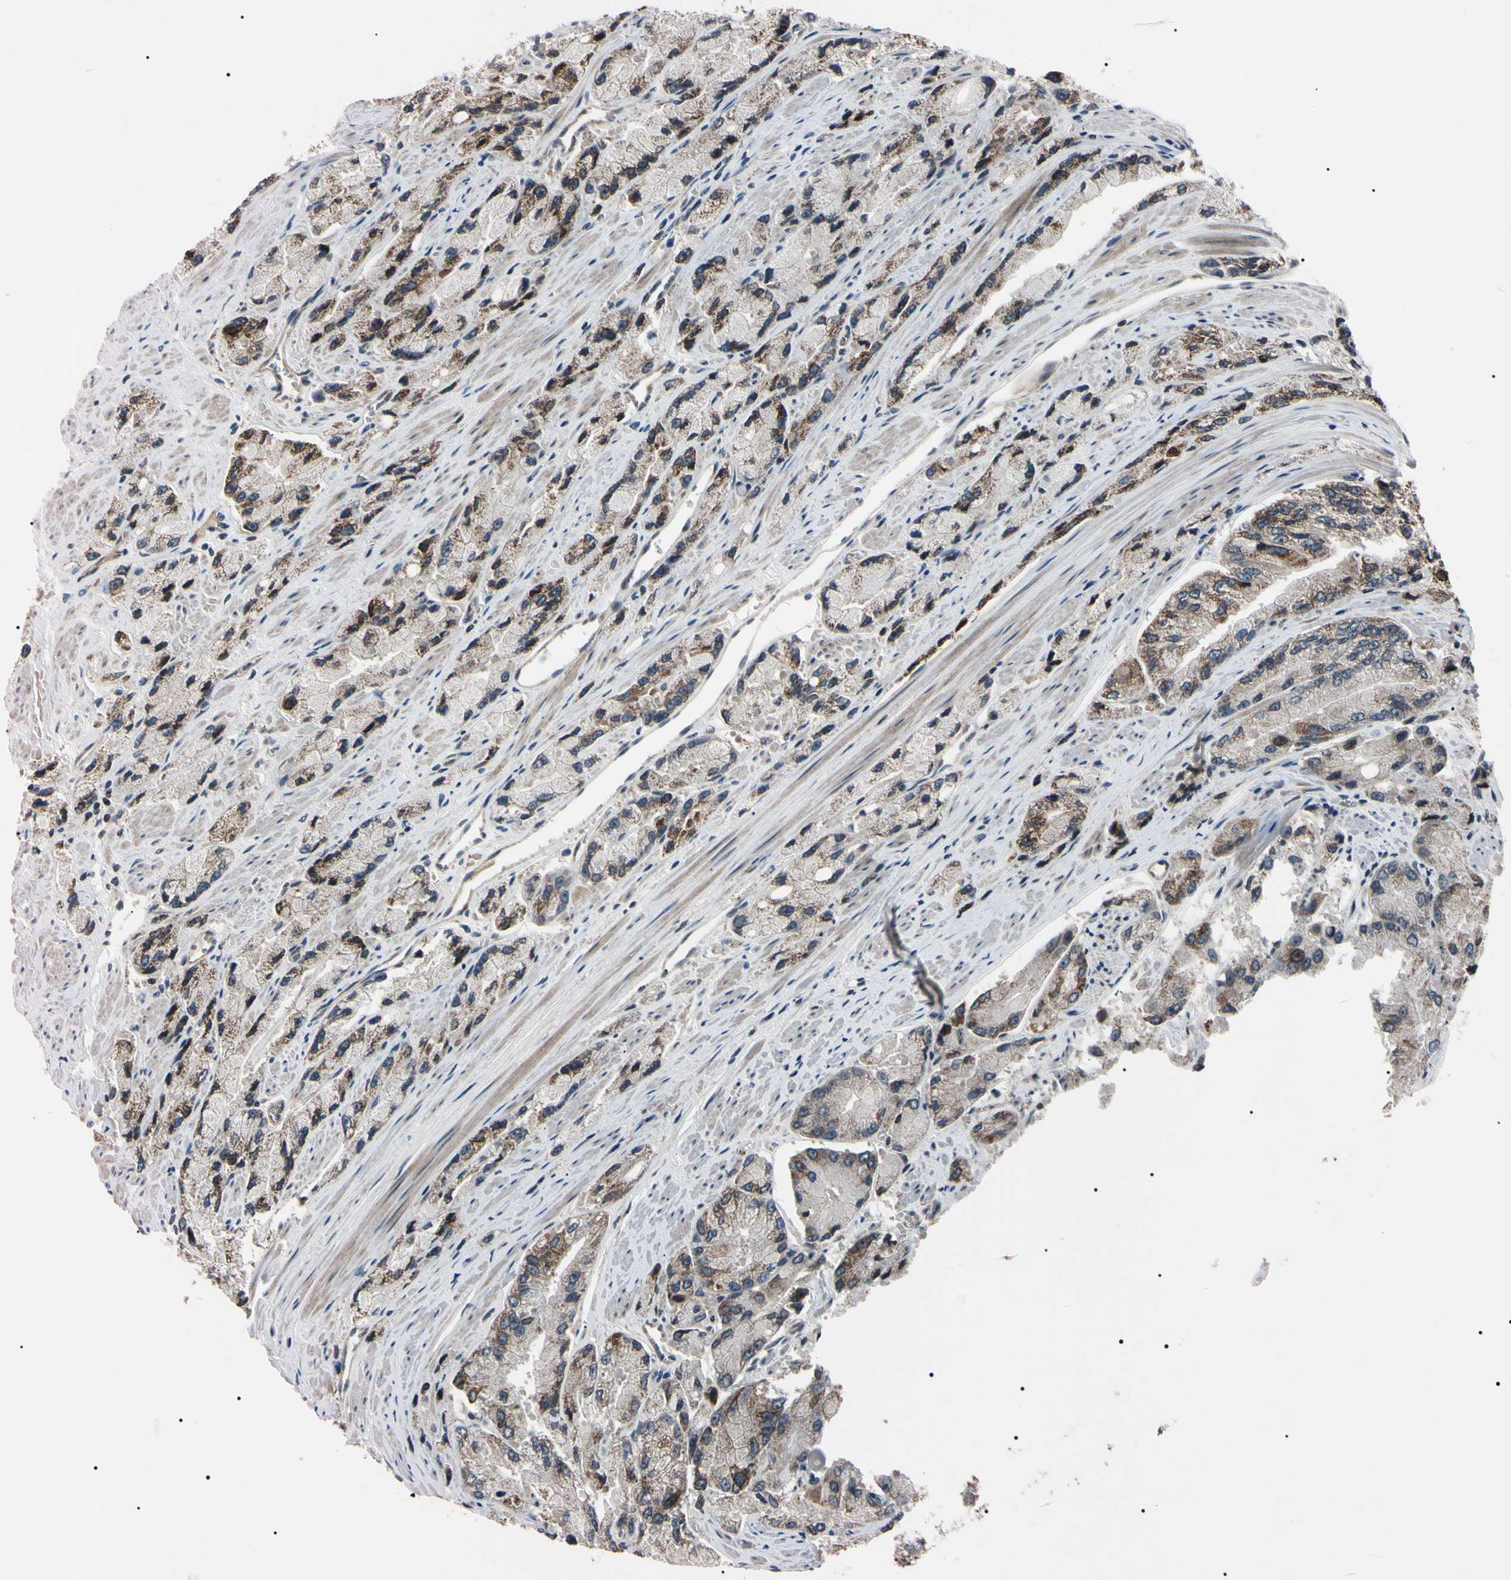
{"staining": {"intensity": "moderate", "quantity": "<25%", "location": "cytoplasmic/membranous"}, "tissue": "prostate cancer", "cell_type": "Tumor cells", "image_type": "cancer", "snomed": [{"axis": "morphology", "description": "Adenocarcinoma, High grade"}, {"axis": "topography", "description": "Prostate"}], "caption": "IHC micrograph of neoplastic tissue: prostate cancer stained using IHC displays low levels of moderate protein expression localized specifically in the cytoplasmic/membranous of tumor cells, appearing as a cytoplasmic/membranous brown color.", "gene": "TNFRSF1A", "patient": {"sex": "male", "age": 58}}